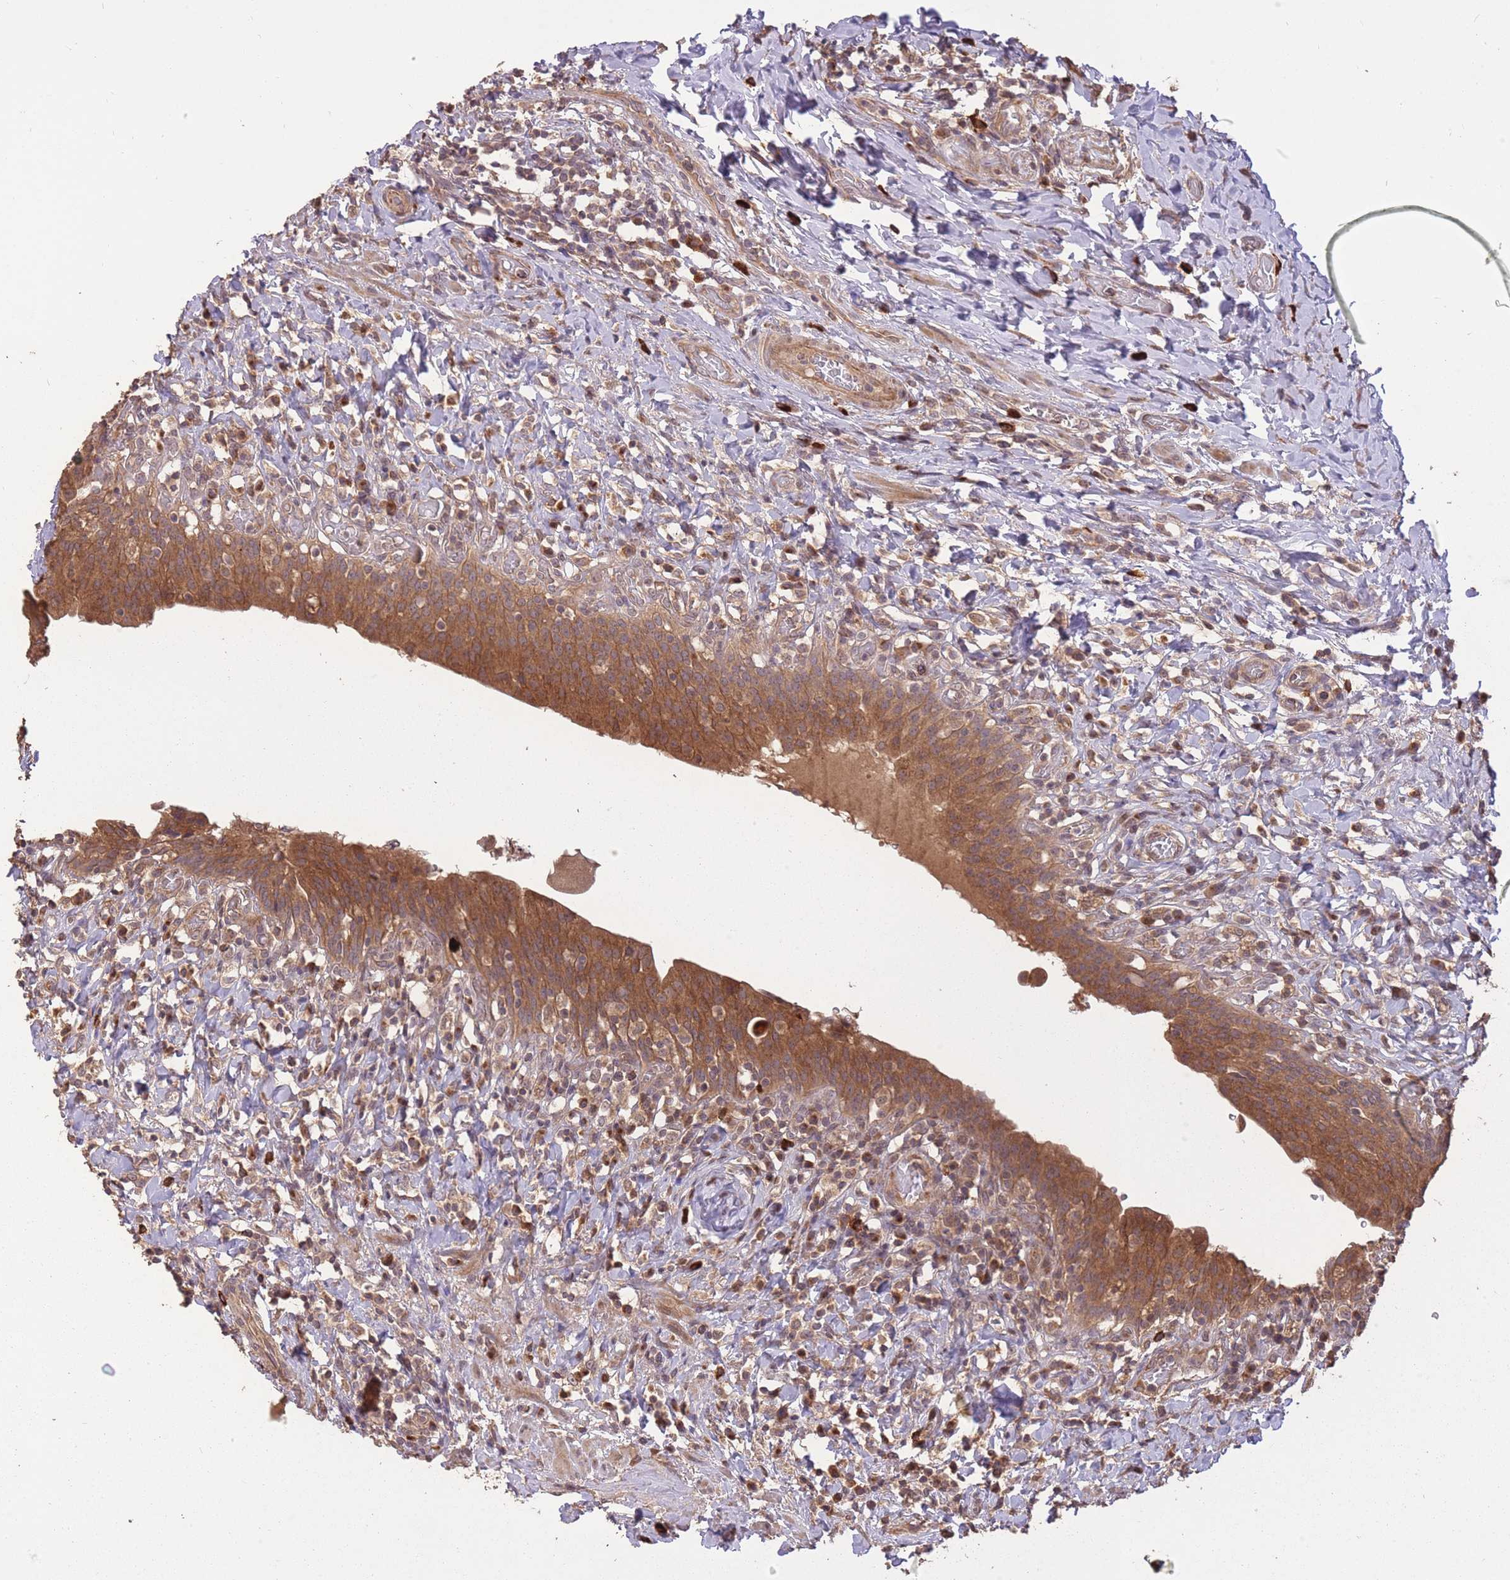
{"staining": {"intensity": "moderate", "quantity": ">75%", "location": "cytoplasmic/membranous"}, "tissue": "urinary bladder", "cell_type": "Urothelial cells", "image_type": "normal", "snomed": [{"axis": "morphology", "description": "Normal tissue, NOS"}, {"axis": "morphology", "description": "Inflammation, NOS"}, {"axis": "topography", "description": "Urinary bladder"}], "caption": "Approximately >75% of urothelial cells in unremarkable urinary bladder demonstrate moderate cytoplasmic/membranous protein staining as visualized by brown immunohistochemical staining.", "gene": "ERBB3", "patient": {"sex": "male", "age": 64}}